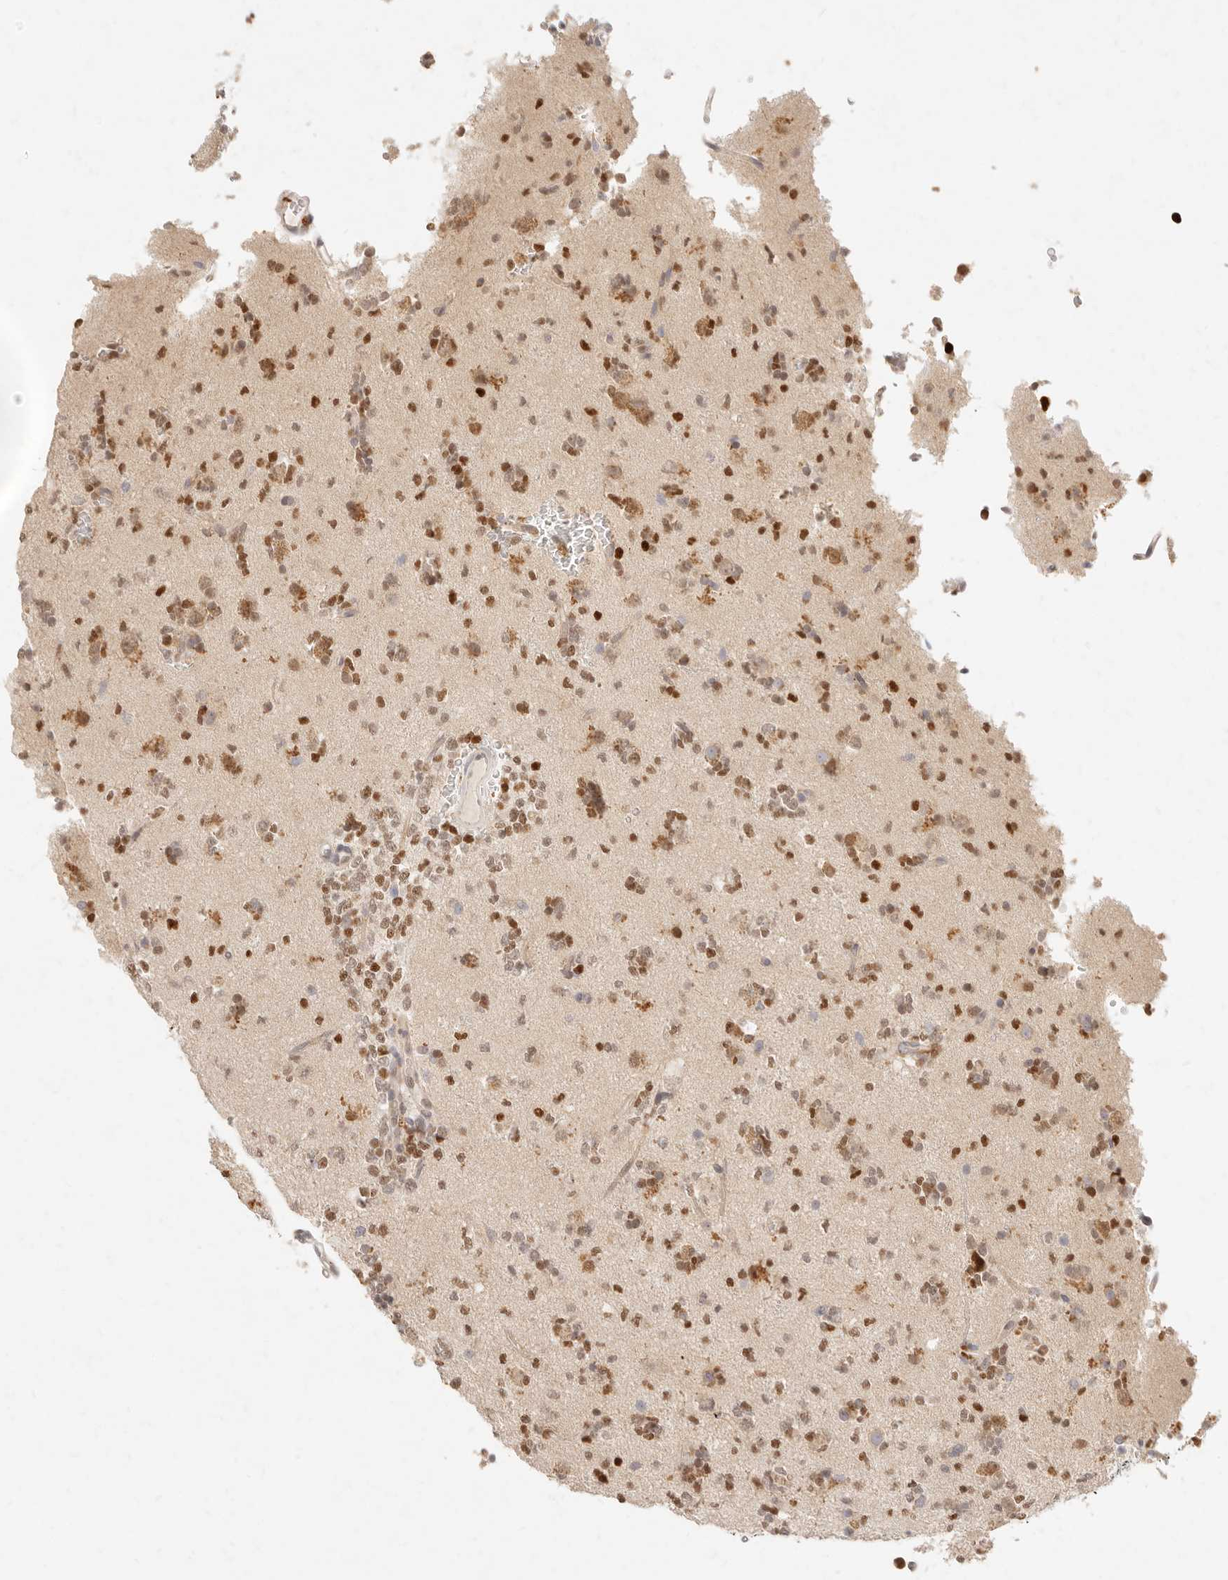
{"staining": {"intensity": "moderate", "quantity": "25%-75%", "location": "cytoplasmic/membranous,nuclear"}, "tissue": "glioma", "cell_type": "Tumor cells", "image_type": "cancer", "snomed": [{"axis": "morphology", "description": "Glioma, malignant, High grade"}, {"axis": "topography", "description": "Brain"}], "caption": "Glioma tissue displays moderate cytoplasmic/membranous and nuclear staining in approximately 25%-75% of tumor cells", "gene": "ASCL3", "patient": {"sex": "female", "age": 62}}